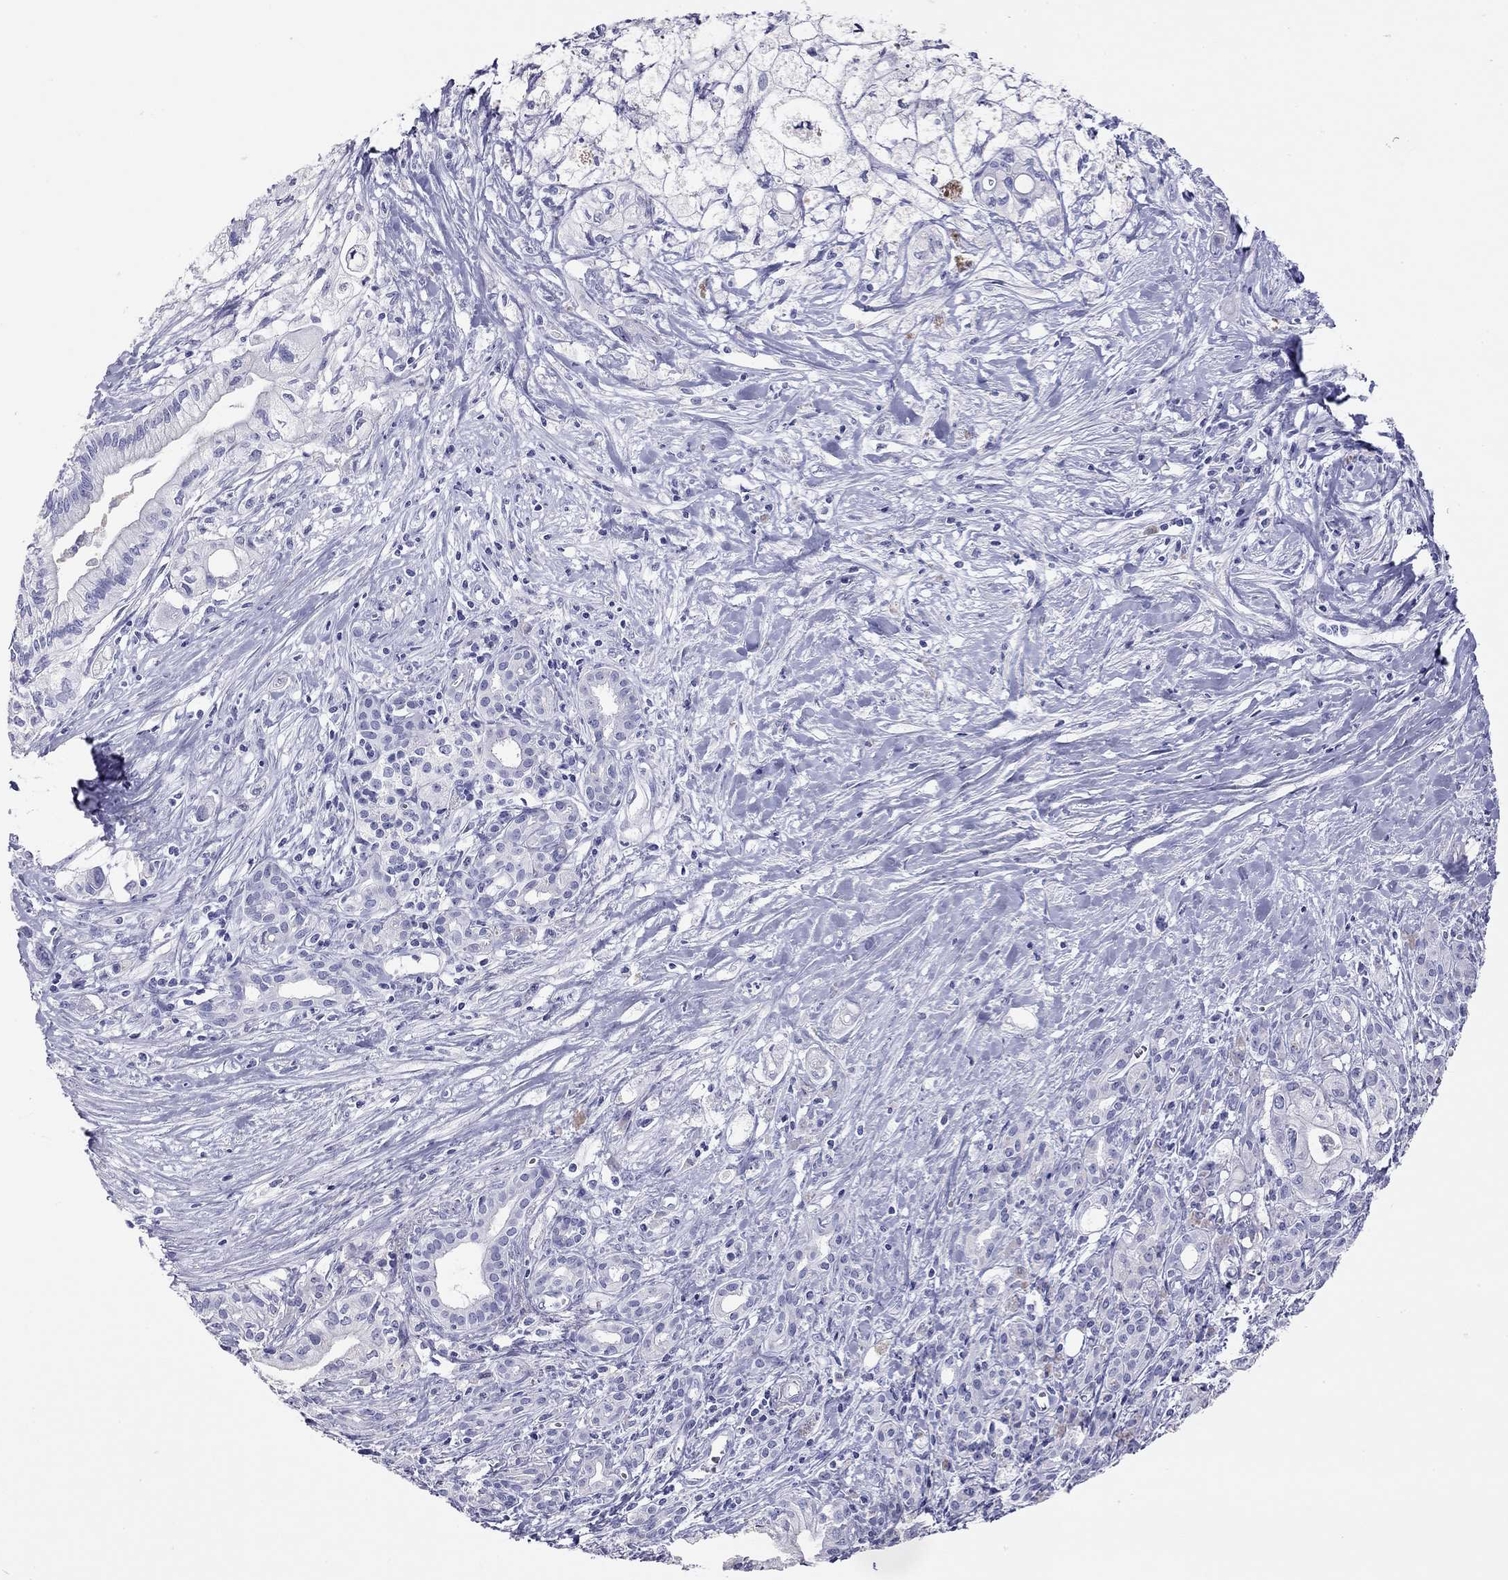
{"staining": {"intensity": "negative", "quantity": "none", "location": "none"}, "tissue": "pancreatic cancer", "cell_type": "Tumor cells", "image_type": "cancer", "snomed": [{"axis": "morphology", "description": "Adenocarcinoma, NOS"}, {"axis": "topography", "description": "Pancreas"}], "caption": "DAB (3,3'-diaminobenzidine) immunohistochemical staining of pancreatic cancer demonstrates no significant staining in tumor cells.", "gene": "DPY19L2", "patient": {"sex": "male", "age": 71}}